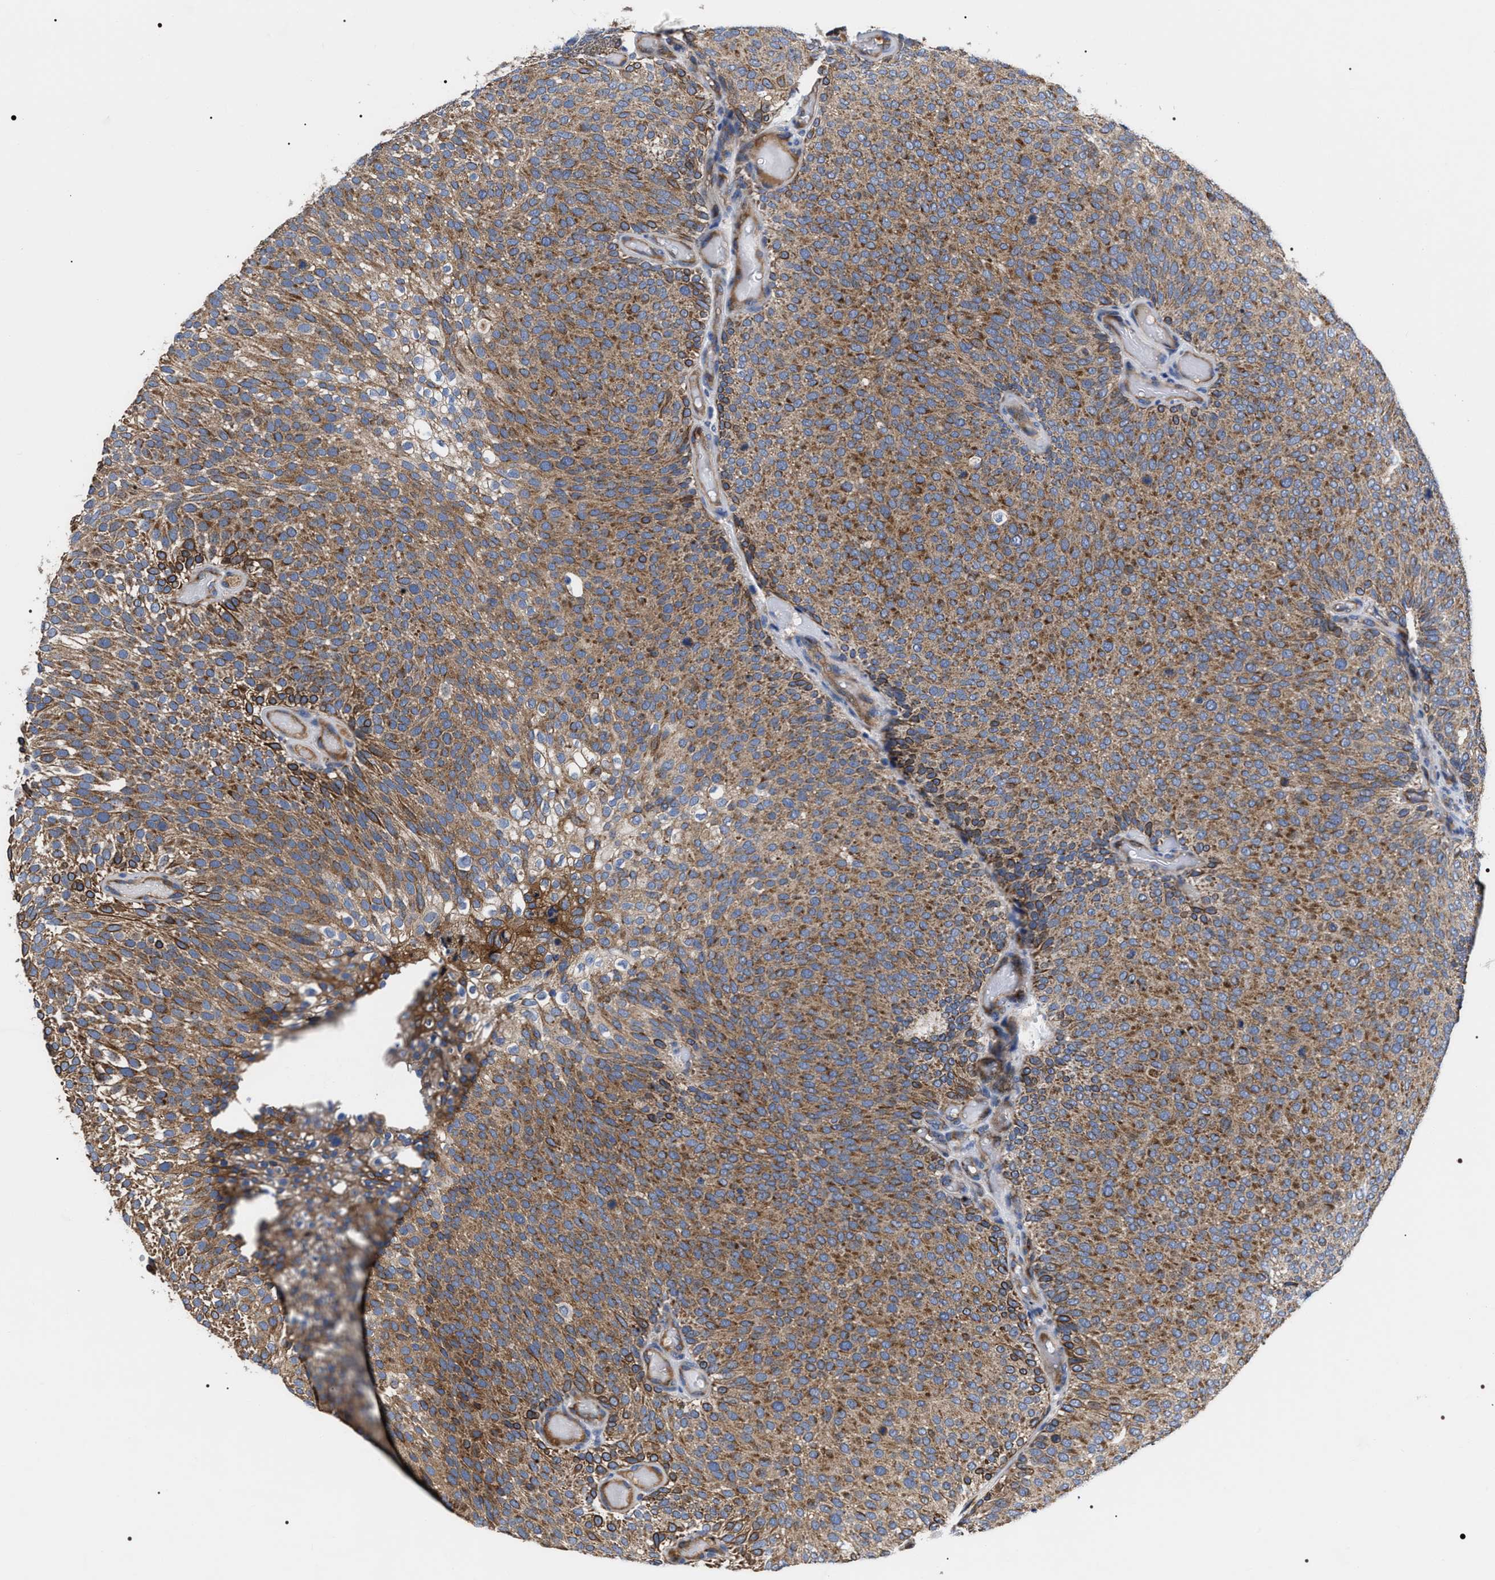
{"staining": {"intensity": "moderate", "quantity": ">75%", "location": "cytoplasmic/membranous"}, "tissue": "urothelial cancer", "cell_type": "Tumor cells", "image_type": "cancer", "snomed": [{"axis": "morphology", "description": "Urothelial carcinoma, Low grade"}, {"axis": "topography", "description": "Urinary bladder"}], "caption": "A brown stain shows moderate cytoplasmic/membranous staining of a protein in human urothelial cancer tumor cells.", "gene": "MACC1", "patient": {"sex": "male", "age": 78}}